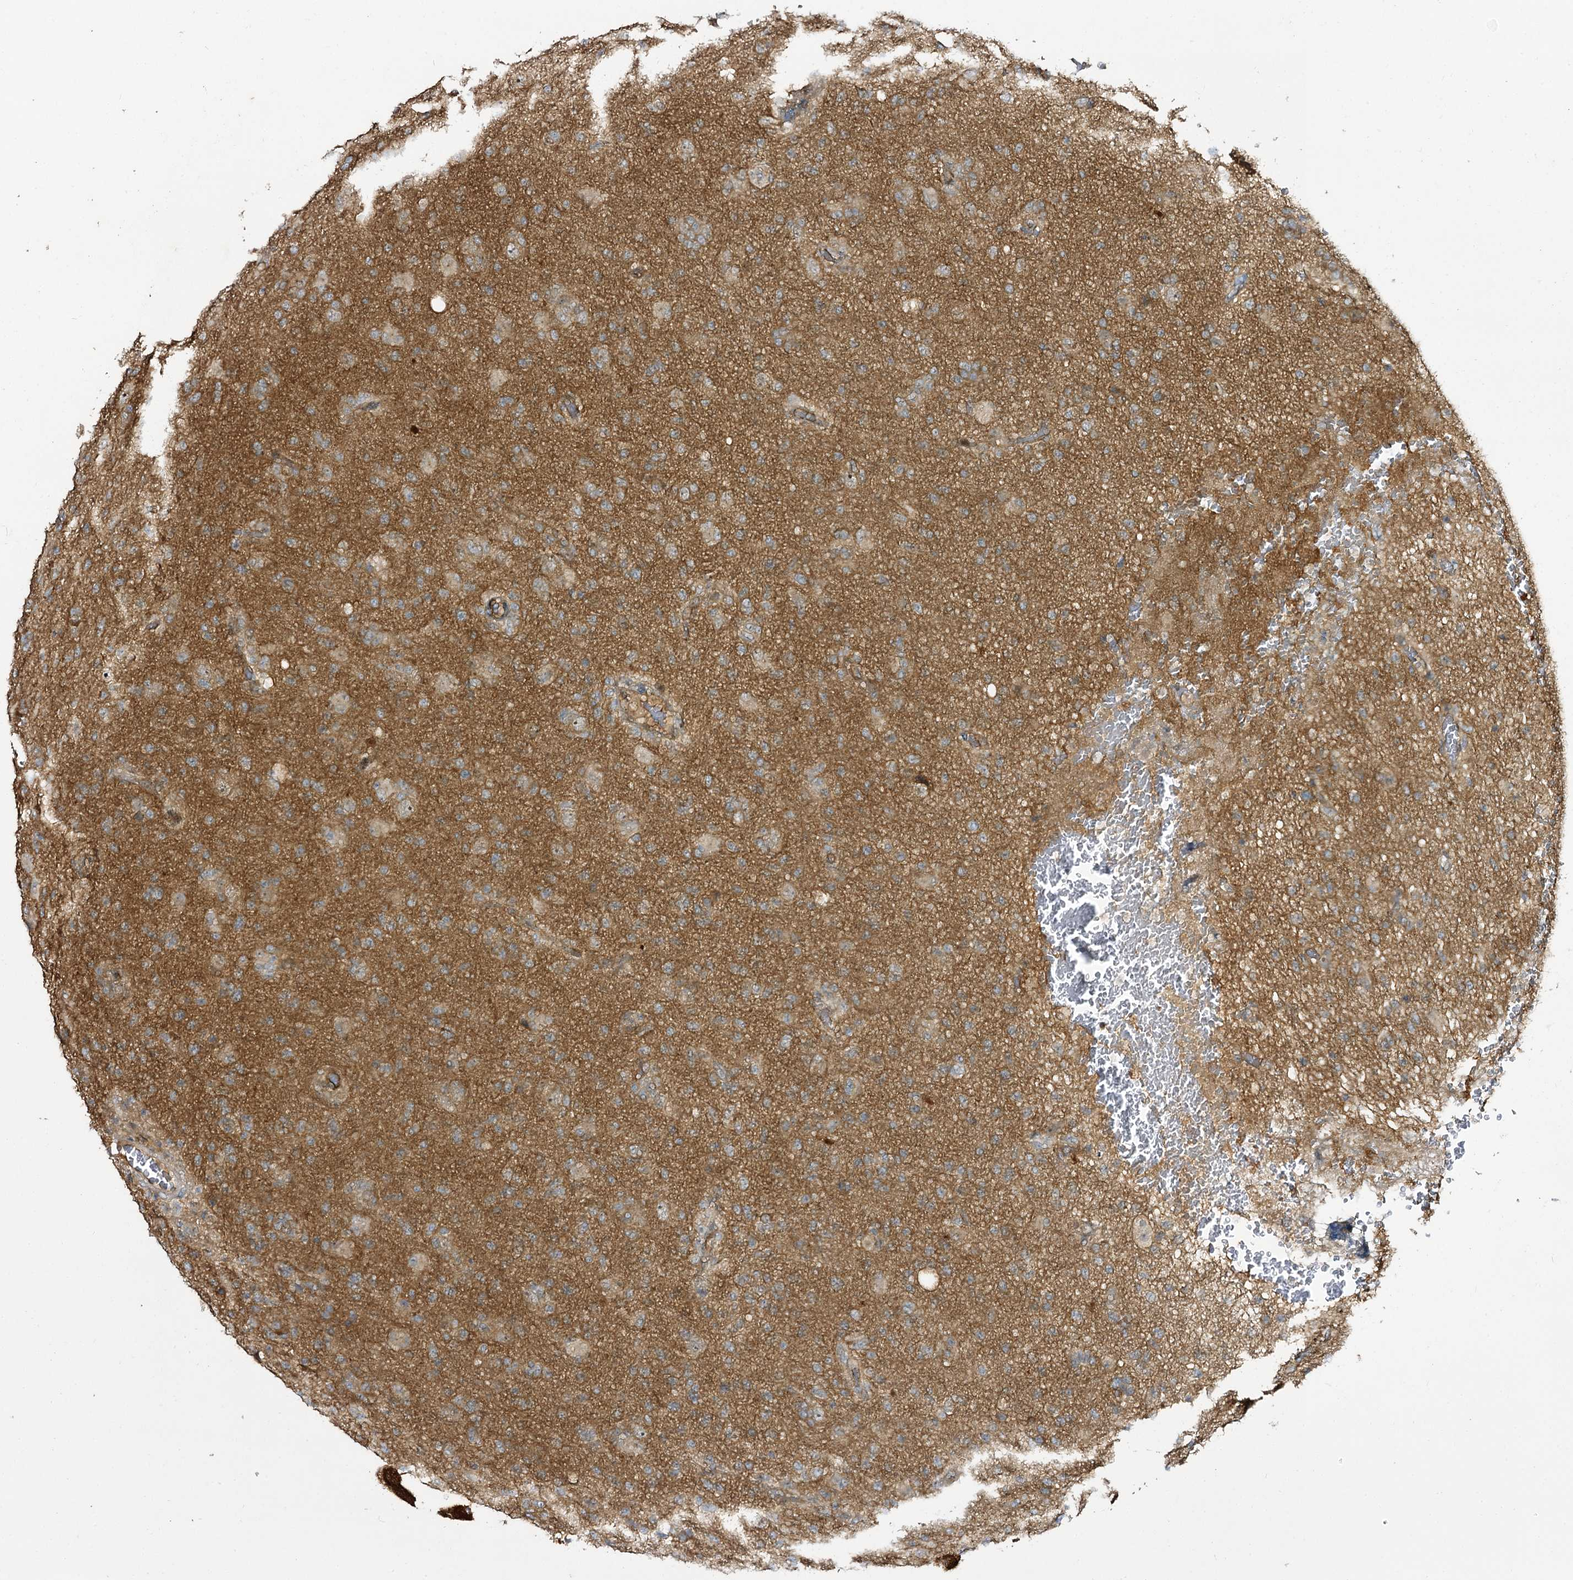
{"staining": {"intensity": "weak", "quantity": ">75%", "location": "cytoplasmic/membranous"}, "tissue": "glioma", "cell_type": "Tumor cells", "image_type": "cancer", "snomed": [{"axis": "morphology", "description": "Glioma, malignant, High grade"}, {"axis": "topography", "description": "Brain"}], "caption": "About >75% of tumor cells in human malignant glioma (high-grade) display weak cytoplasmic/membranous protein positivity as visualized by brown immunohistochemical staining.", "gene": "C11orf80", "patient": {"sex": "female", "age": 57}}